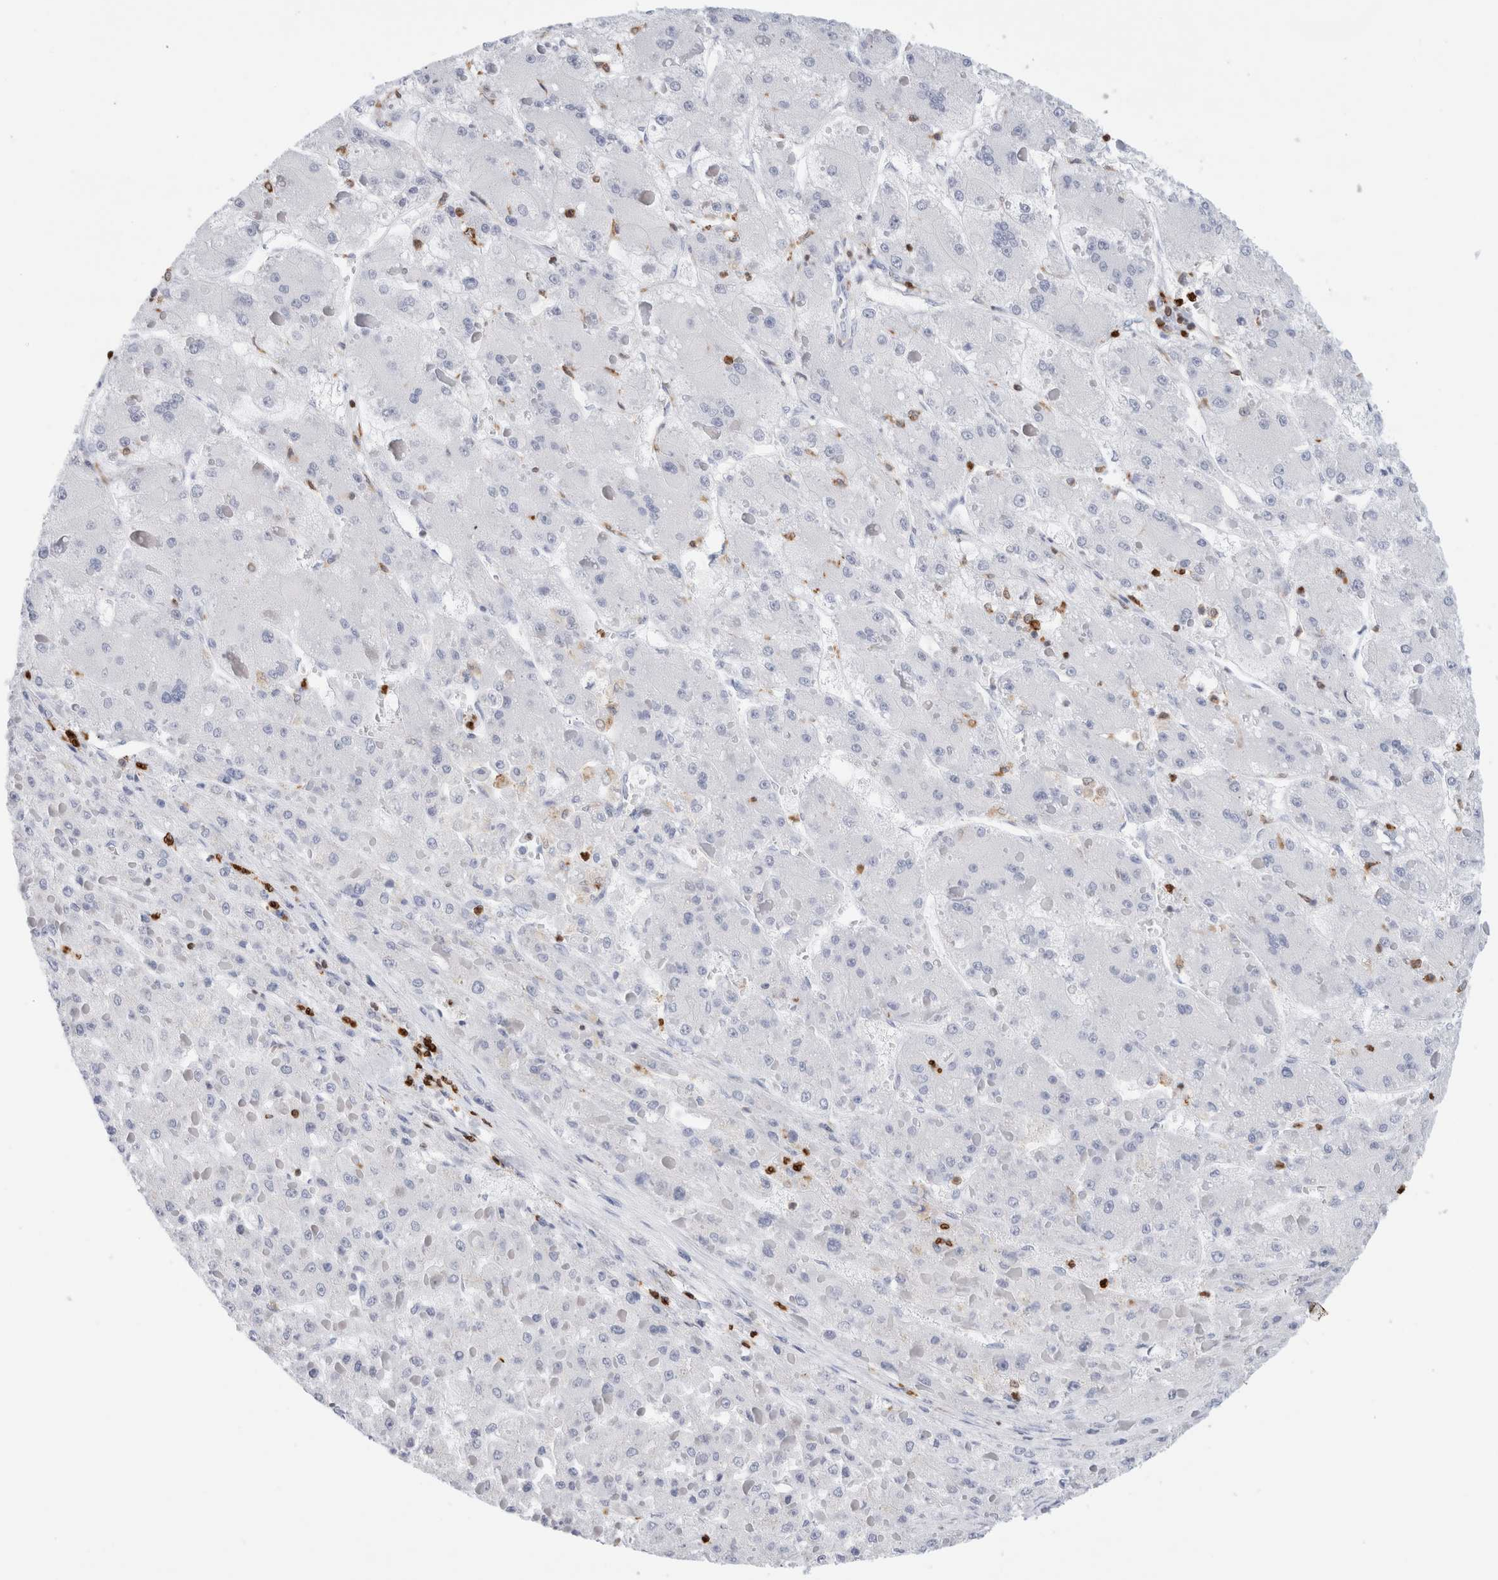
{"staining": {"intensity": "negative", "quantity": "none", "location": "none"}, "tissue": "liver cancer", "cell_type": "Tumor cells", "image_type": "cancer", "snomed": [{"axis": "morphology", "description": "Carcinoma, Hepatocellular, NOS"}, {"axis": "topography", "description": "Liver"}], "caption": "Immunohistochemistry (IHC) of liver hepatocellular carcinoma exhibits no expression in tumor cells.", "gene": "ALOX5AP", "patient": {"sex": "female", "age": 73}}